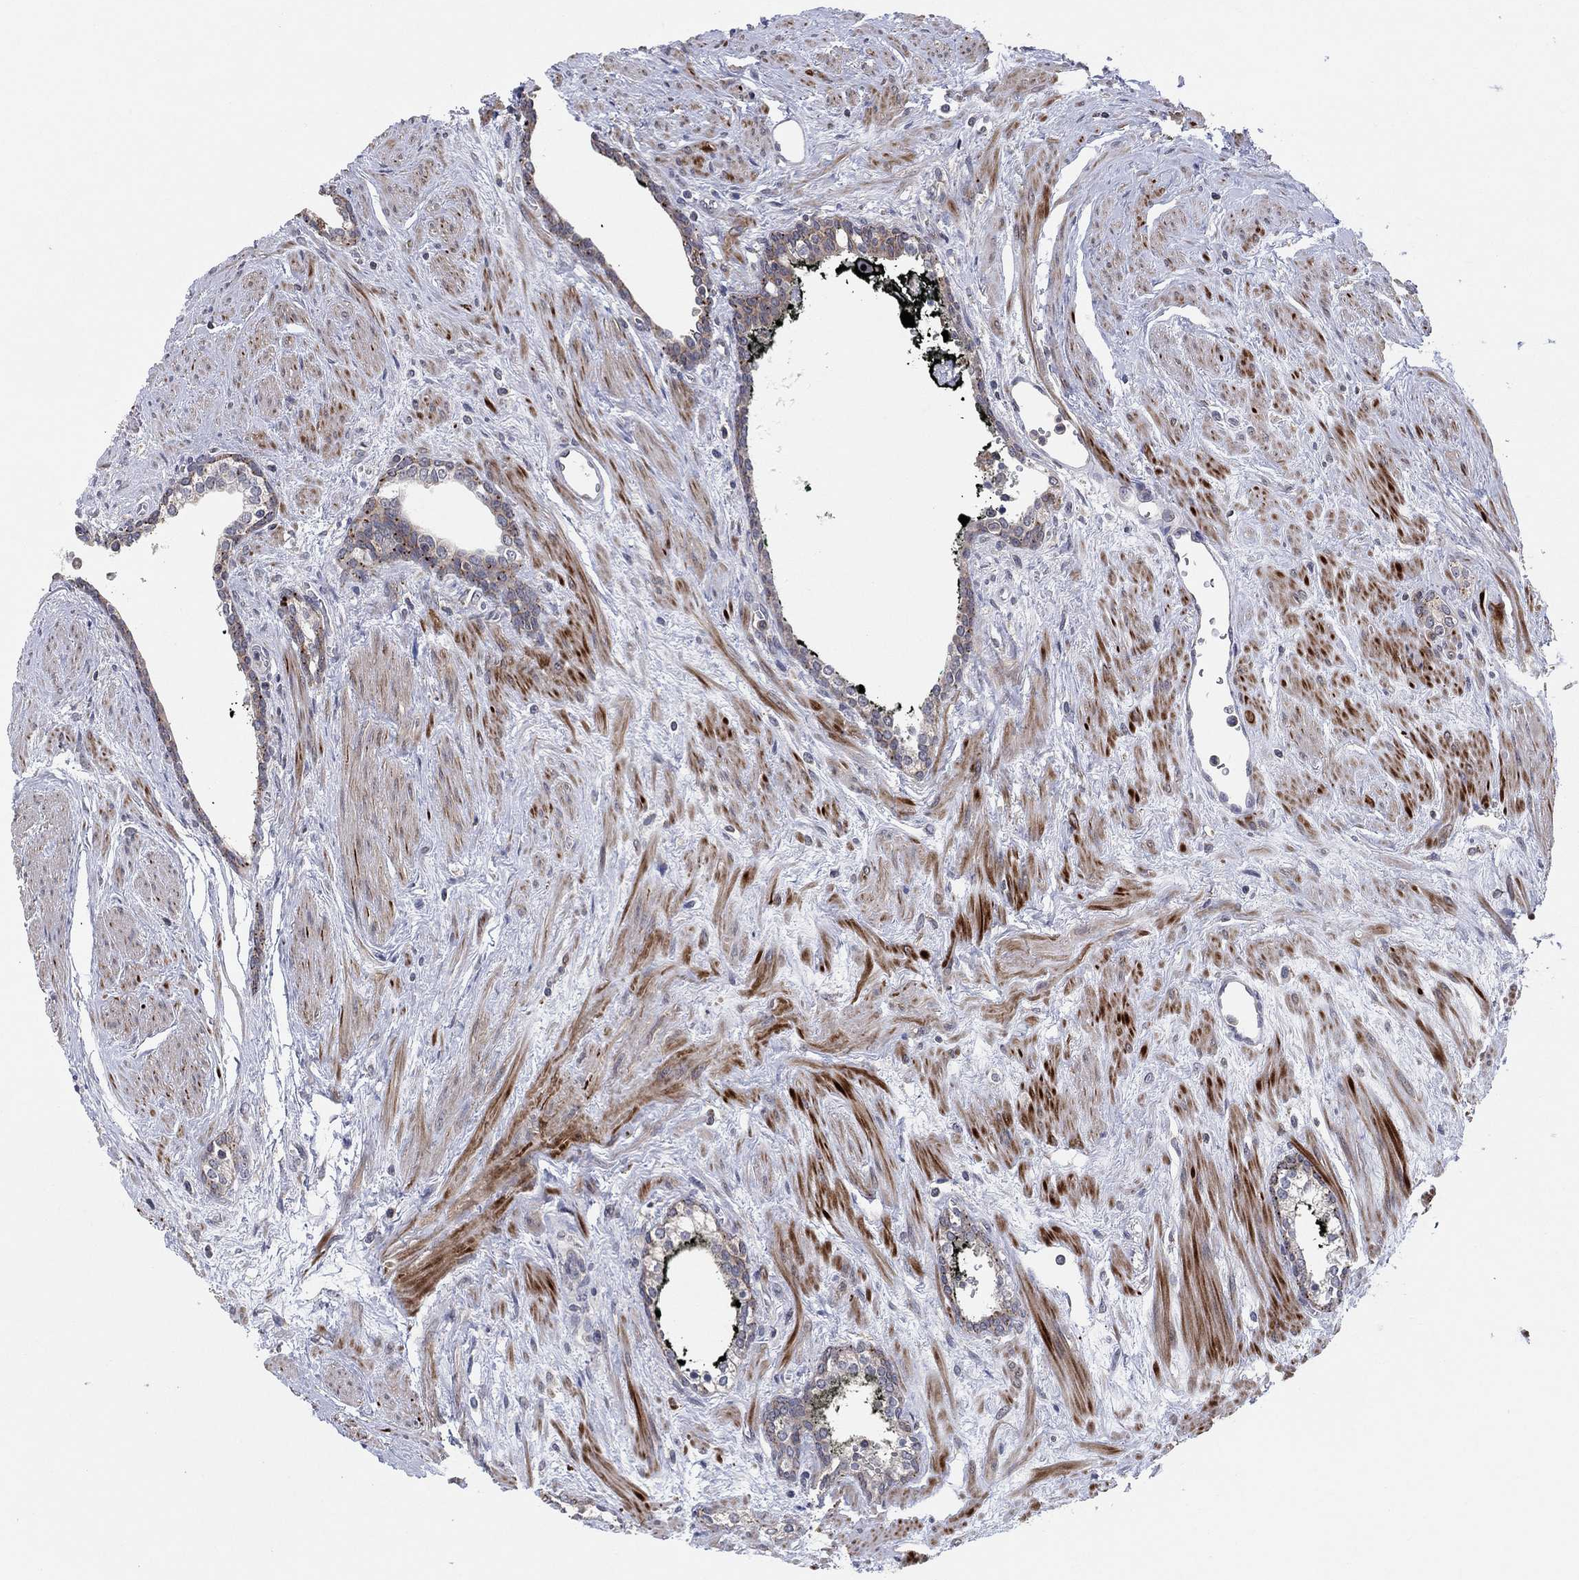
{"staining": {"intensity": "negative", "quantity": "none", "location": "none"}, "tissue": "prostate cancer", "cell_type": "Tumor cells", "image_type": "cancer", "snomed": [{"axis": "morphology", "description": "Adenocarcinoma, NOS"}, {"axis": "morphology", "description": "Adenocarcinoma, High grade"}, {"axis": "topography", "description": "Prostate"}], "caption": "This histopathology image is of prostate cancer (adenocarcinoma (high-grade)) stained with IHC to label a protein in brown with the nuclei are counter-stained blue. There is no positivity in tumor cells.", "gene": "FAM104A", "patient": {"sex": "male", "age": 61}}